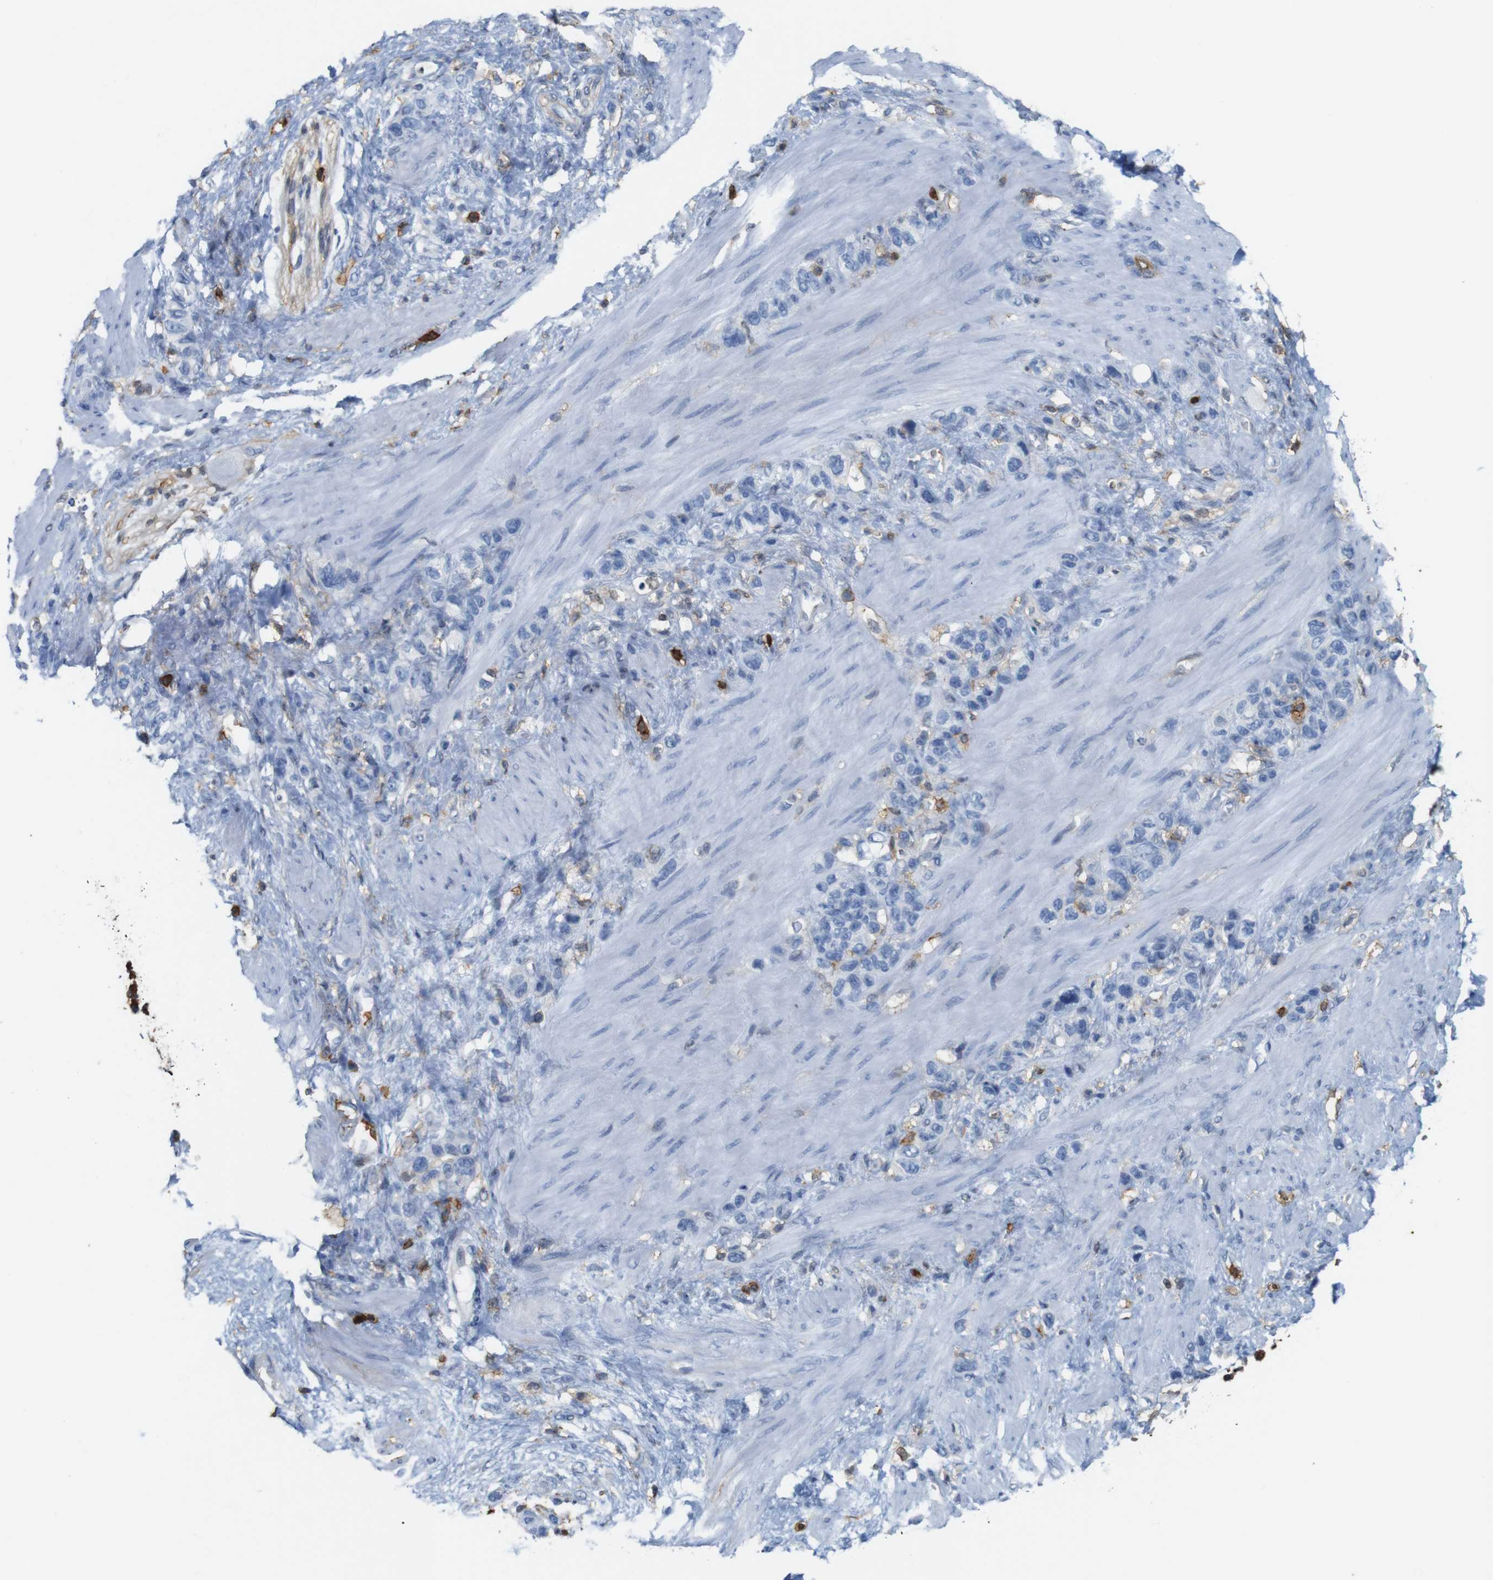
{"staining": {"intensity": "negative", "quantity": "none", "location": "none"}, "tissue": "stomach cancer", "cell_type": "Tumor cells", "image_type": "cancer", "snomed": [{"axis": "morphology", "description": "Adenocarcinoma, NOS"}, {"axis": "morphology", "description": "Adenocarcinoma, High grade"}, {"axis": "topography", "description": "Stomach, upper"}, {"axis": "topography", "description": "Stomach, lower"}], "caption": "Human stomach cancer stained for a protein using immunohistochemistry displays no staining in tumor cells.", "gene": "ANXA1", "patient": {"sex": "female", "age": 65}}